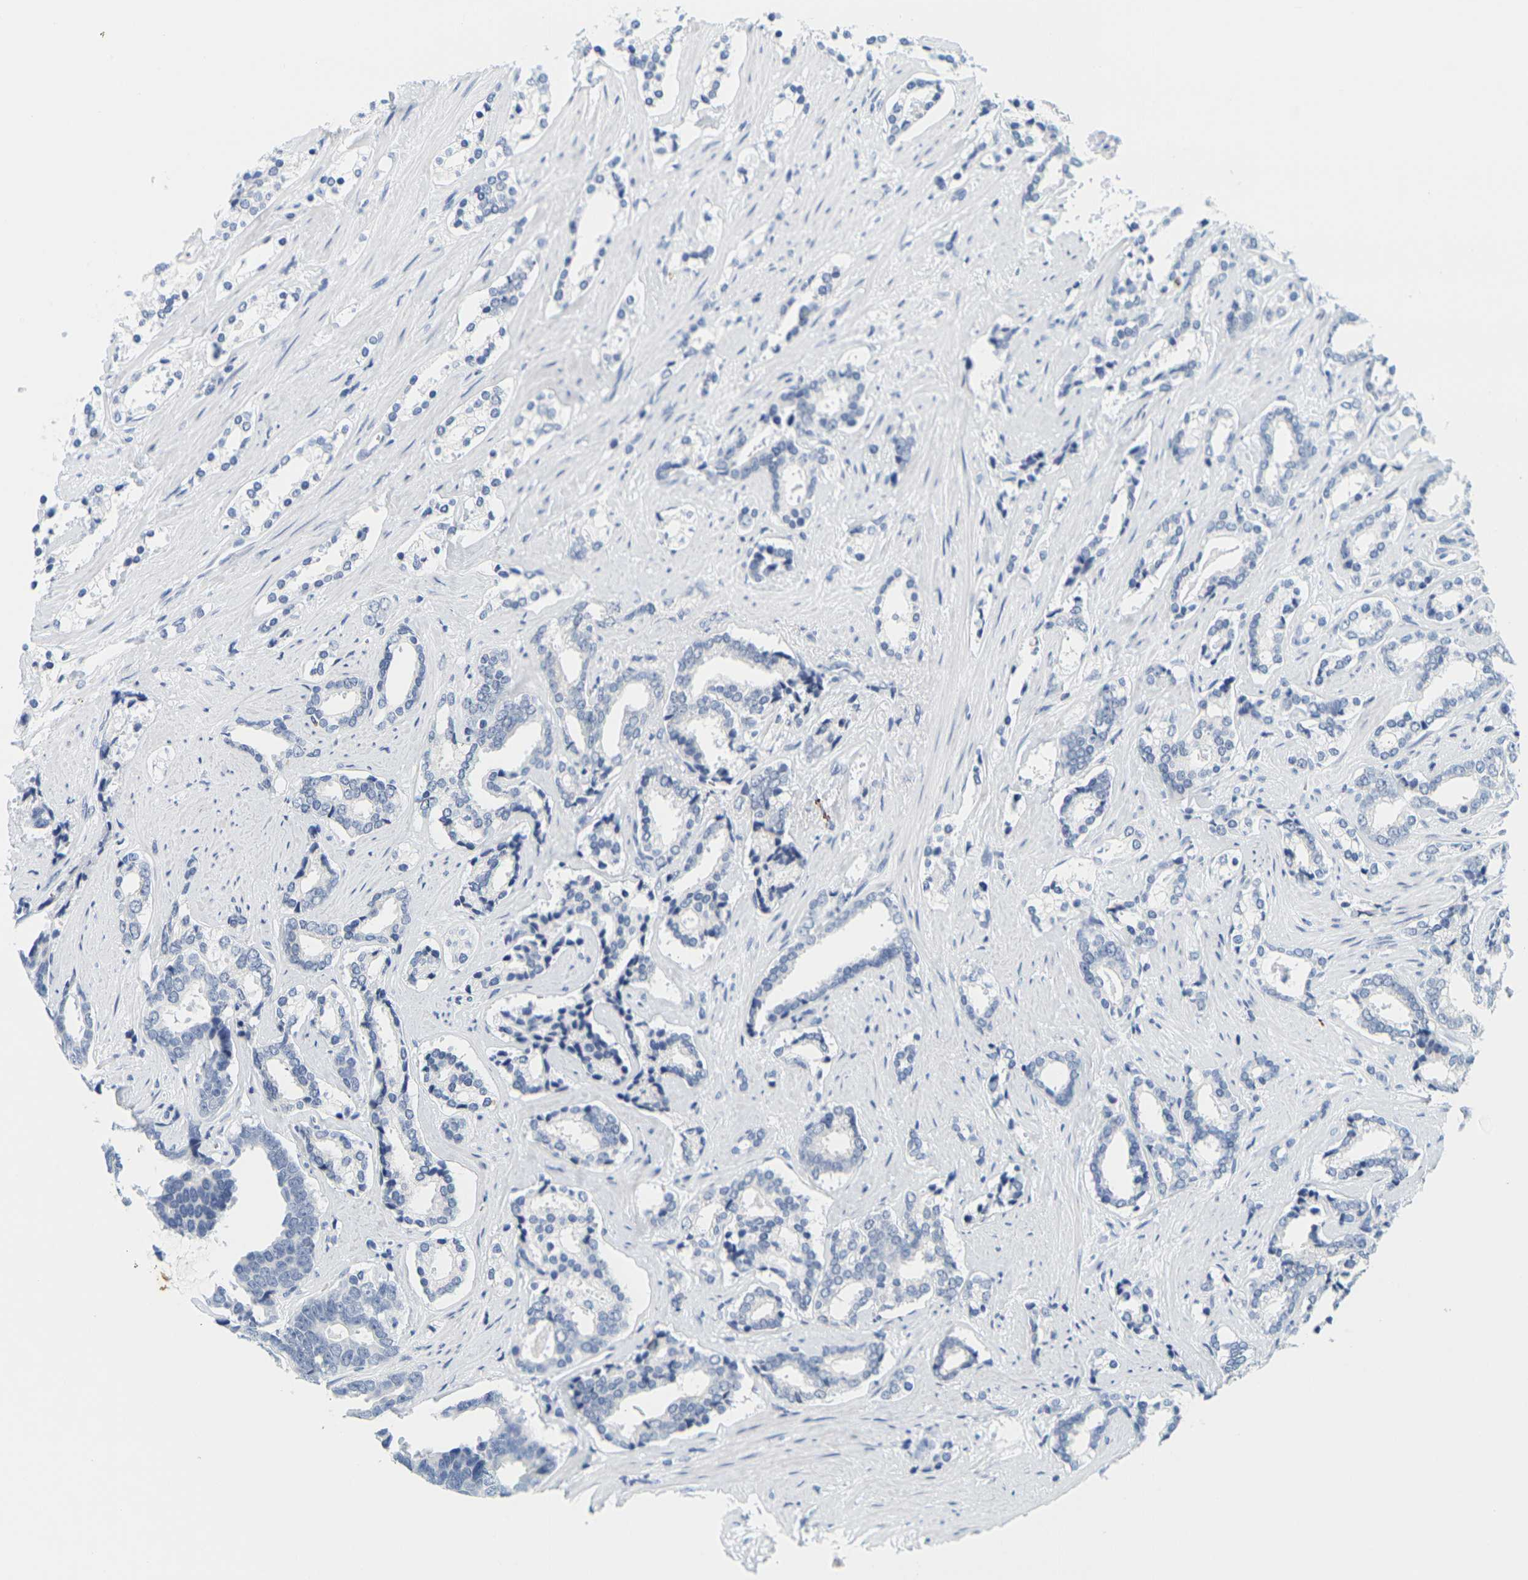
{"staining": {"intensity": "negative", "quantity": "none", "location": "none"}, "tissue": "prostate cancer", "cell_type": "Tumor cells", "image_type": "cancer", "snomed": [{"axis": "morphology", "description": "Adenocarcinoma, High grade"}, {"axis": "topography", "description": "Prostate"}], "caption": "An immunohistochemistry photomicrograph of prostate cancer is shown. There is no staining in tumor cells of prostate cancer. The staining was performed using DAB to visualize the protein expression in brown, while the nuclei were stained in blue with hematoxylin (Magnification: 20x).", "gene": "HLA-DOB", "patient": {"sex": "male", "age": 67}}